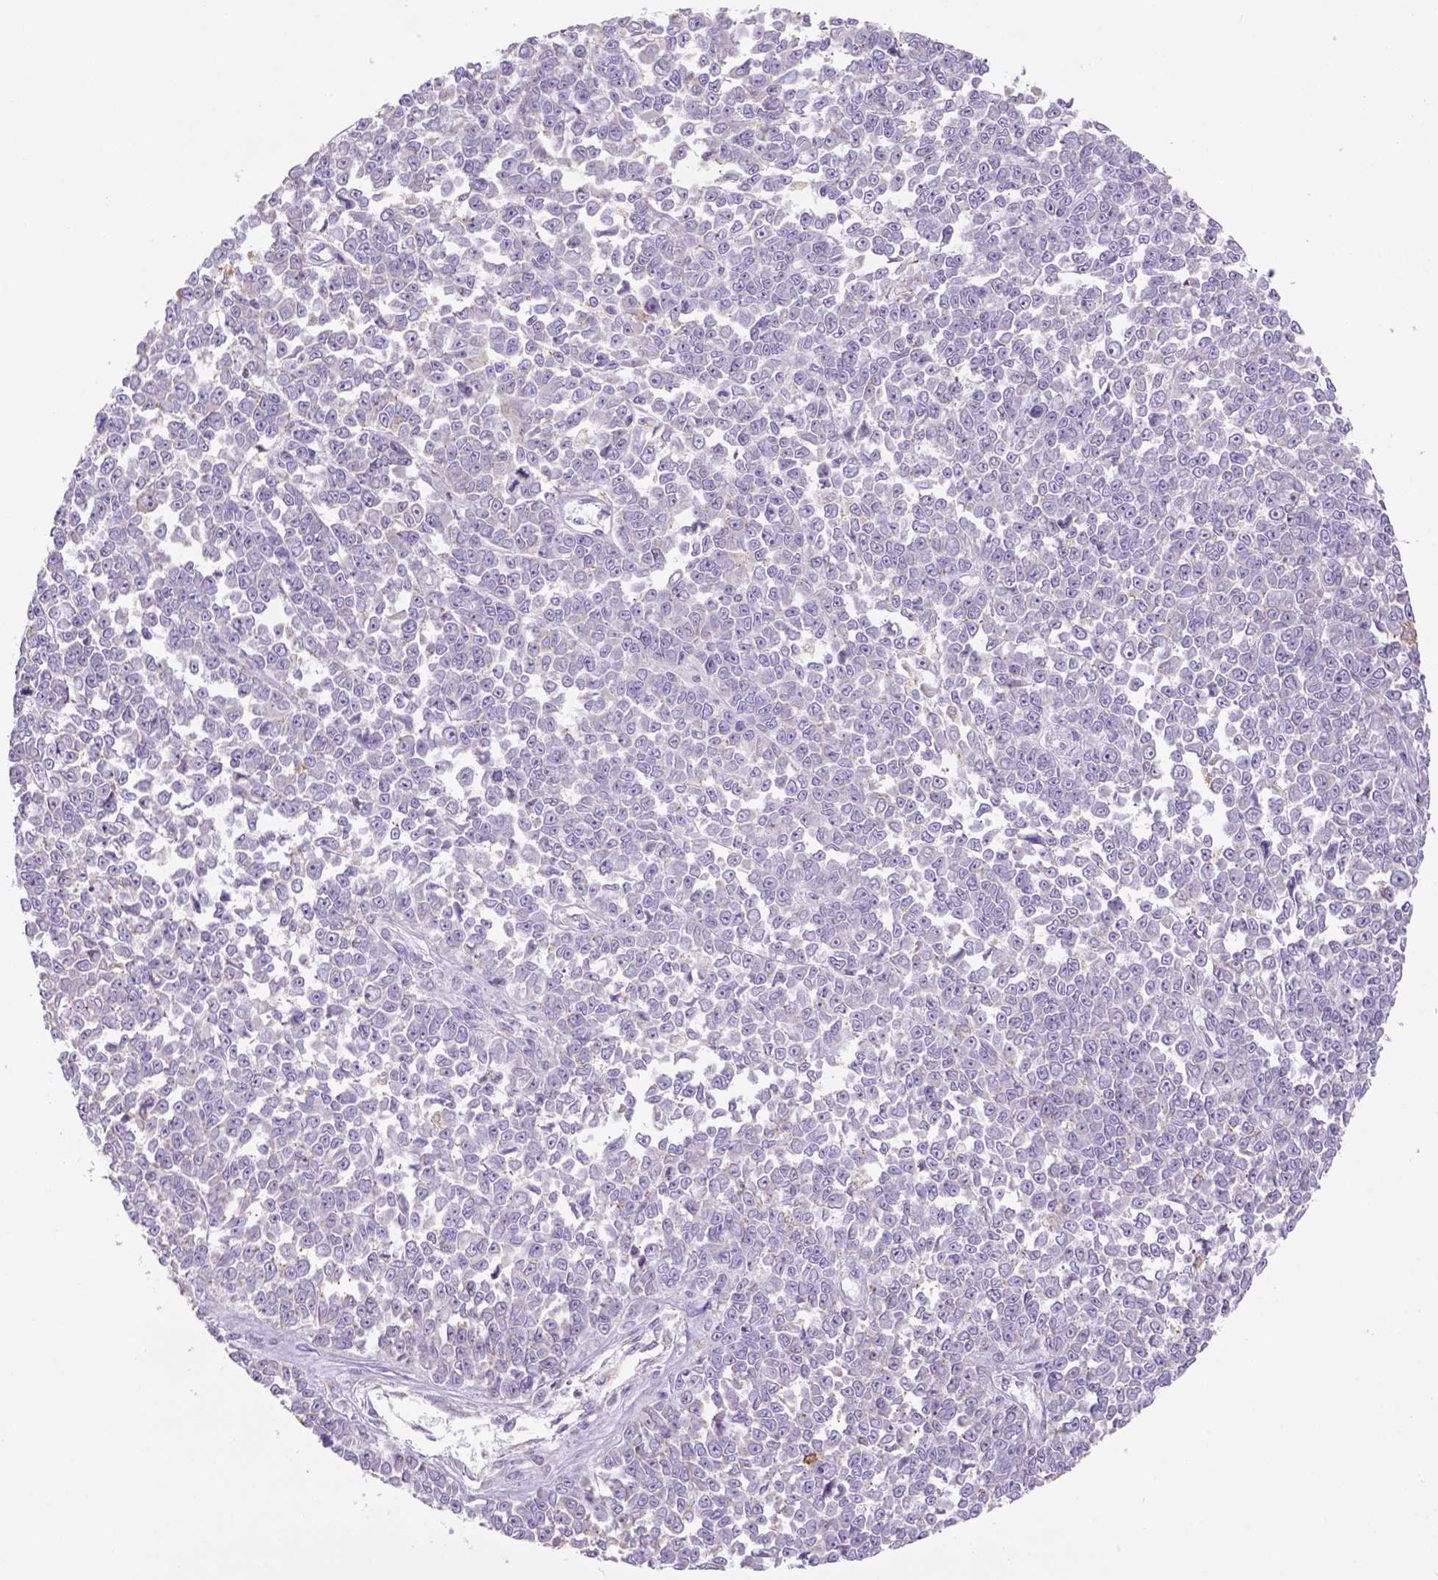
{"staining": {"intensity": "negative", "quantity": "none", "location": "none"}, "tissue": "melanoma", "cell_type": "Tumor cells", "image_type": "cancer", "snomed": [{"axis": "morphology", "description": "Malignant melanoma, NOS"}, {"axis": "topography", "description": "Skin"}], "caption": "Micrograph shows no protein positivity in tumor cells of melanoma tissue.", "gene": "NAALAD2", "patient": {"sex": "female", "age": 95}}